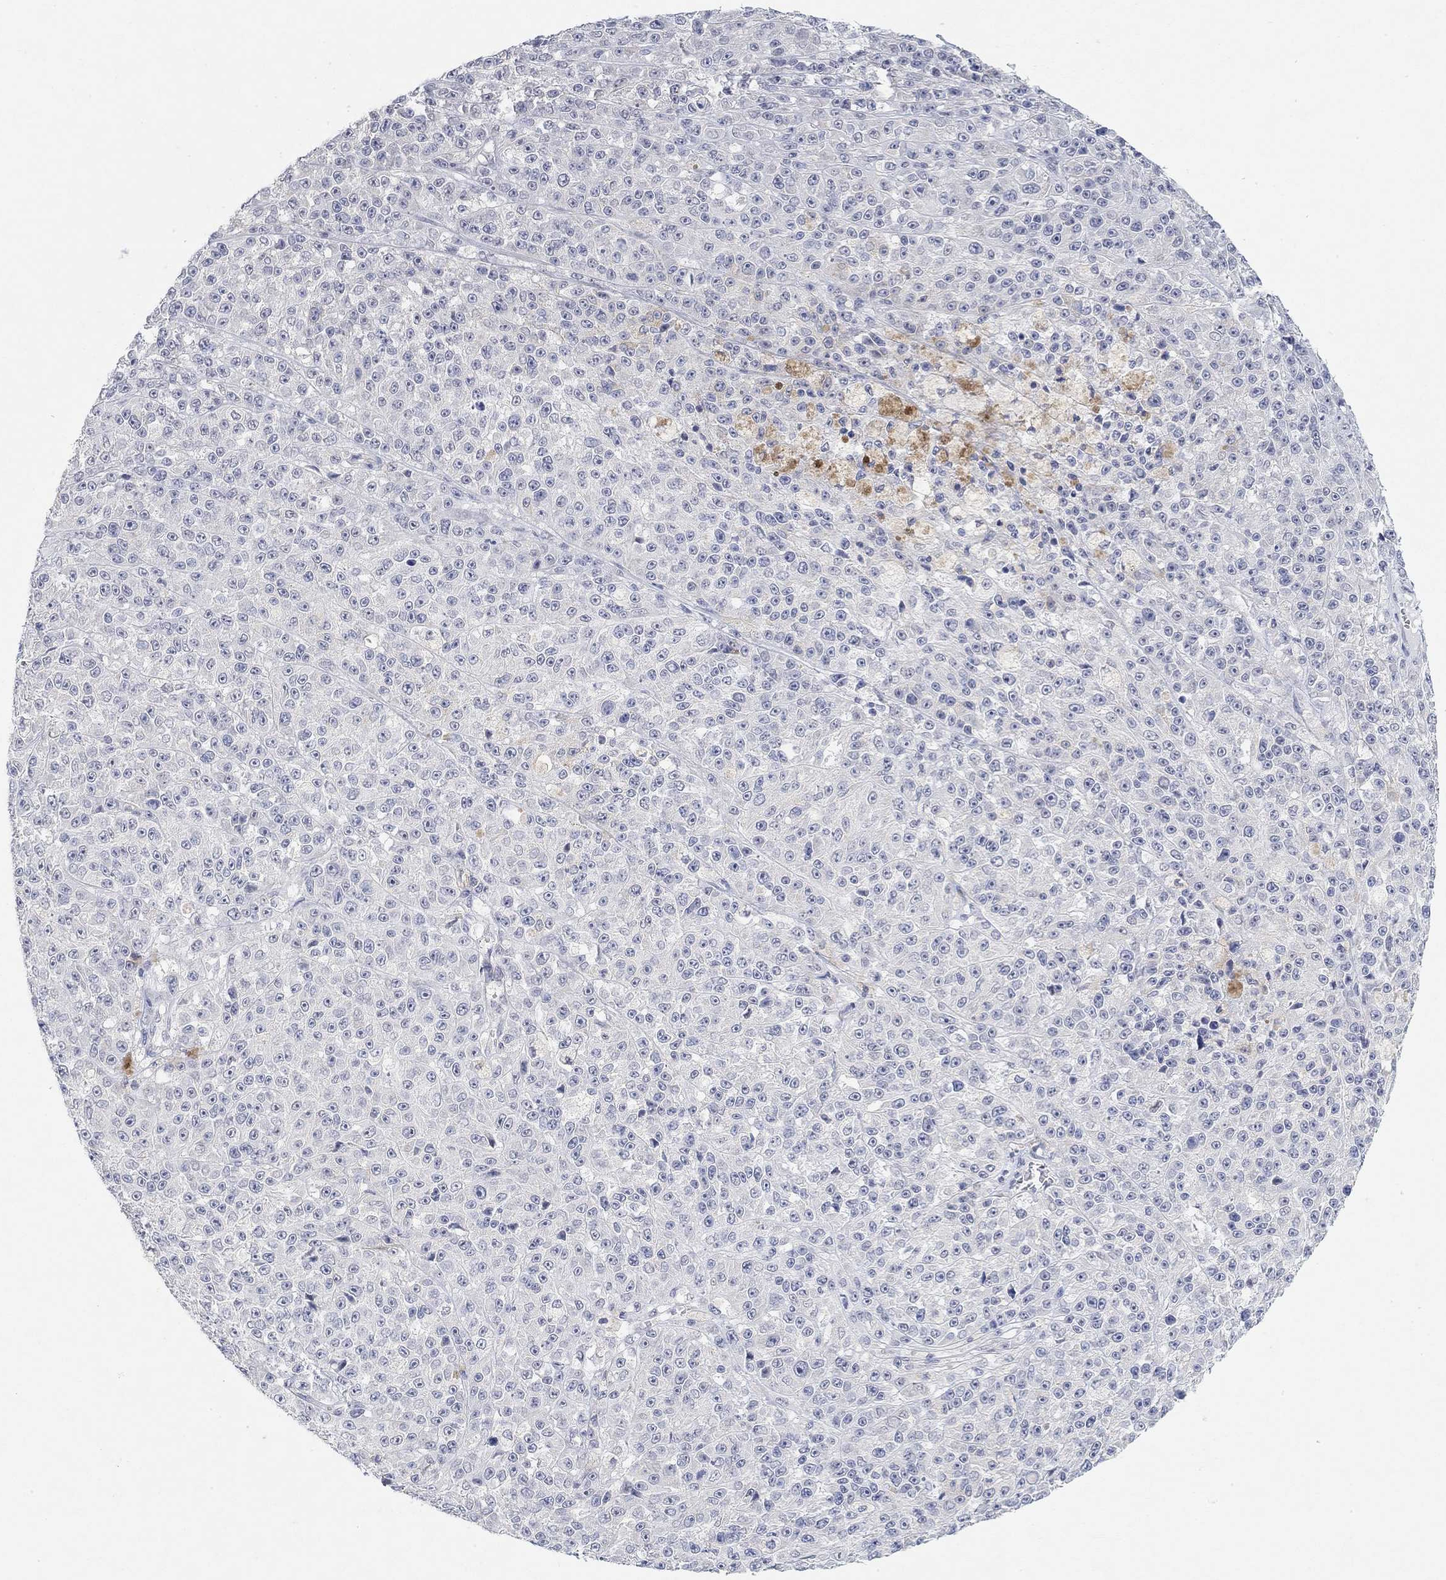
{"staining": {"intensity": "negative", "quantity": "none", "location": "none"}, "tissue": "melanoma", "cell_type": "Tumor cells", "image_type": "cancer", "snomed": [{"axis": "morphology", "description": "Malignant melanoma, NOS"}, {"axis": "topography", "description": "Skin"}], "caption": "High power microscopy image of an IHC micrograph of melanoma, revealing no significant expression in tumor cells.", "gene": "VAT1L", "patient": {"sex": "female", "age": 58}}